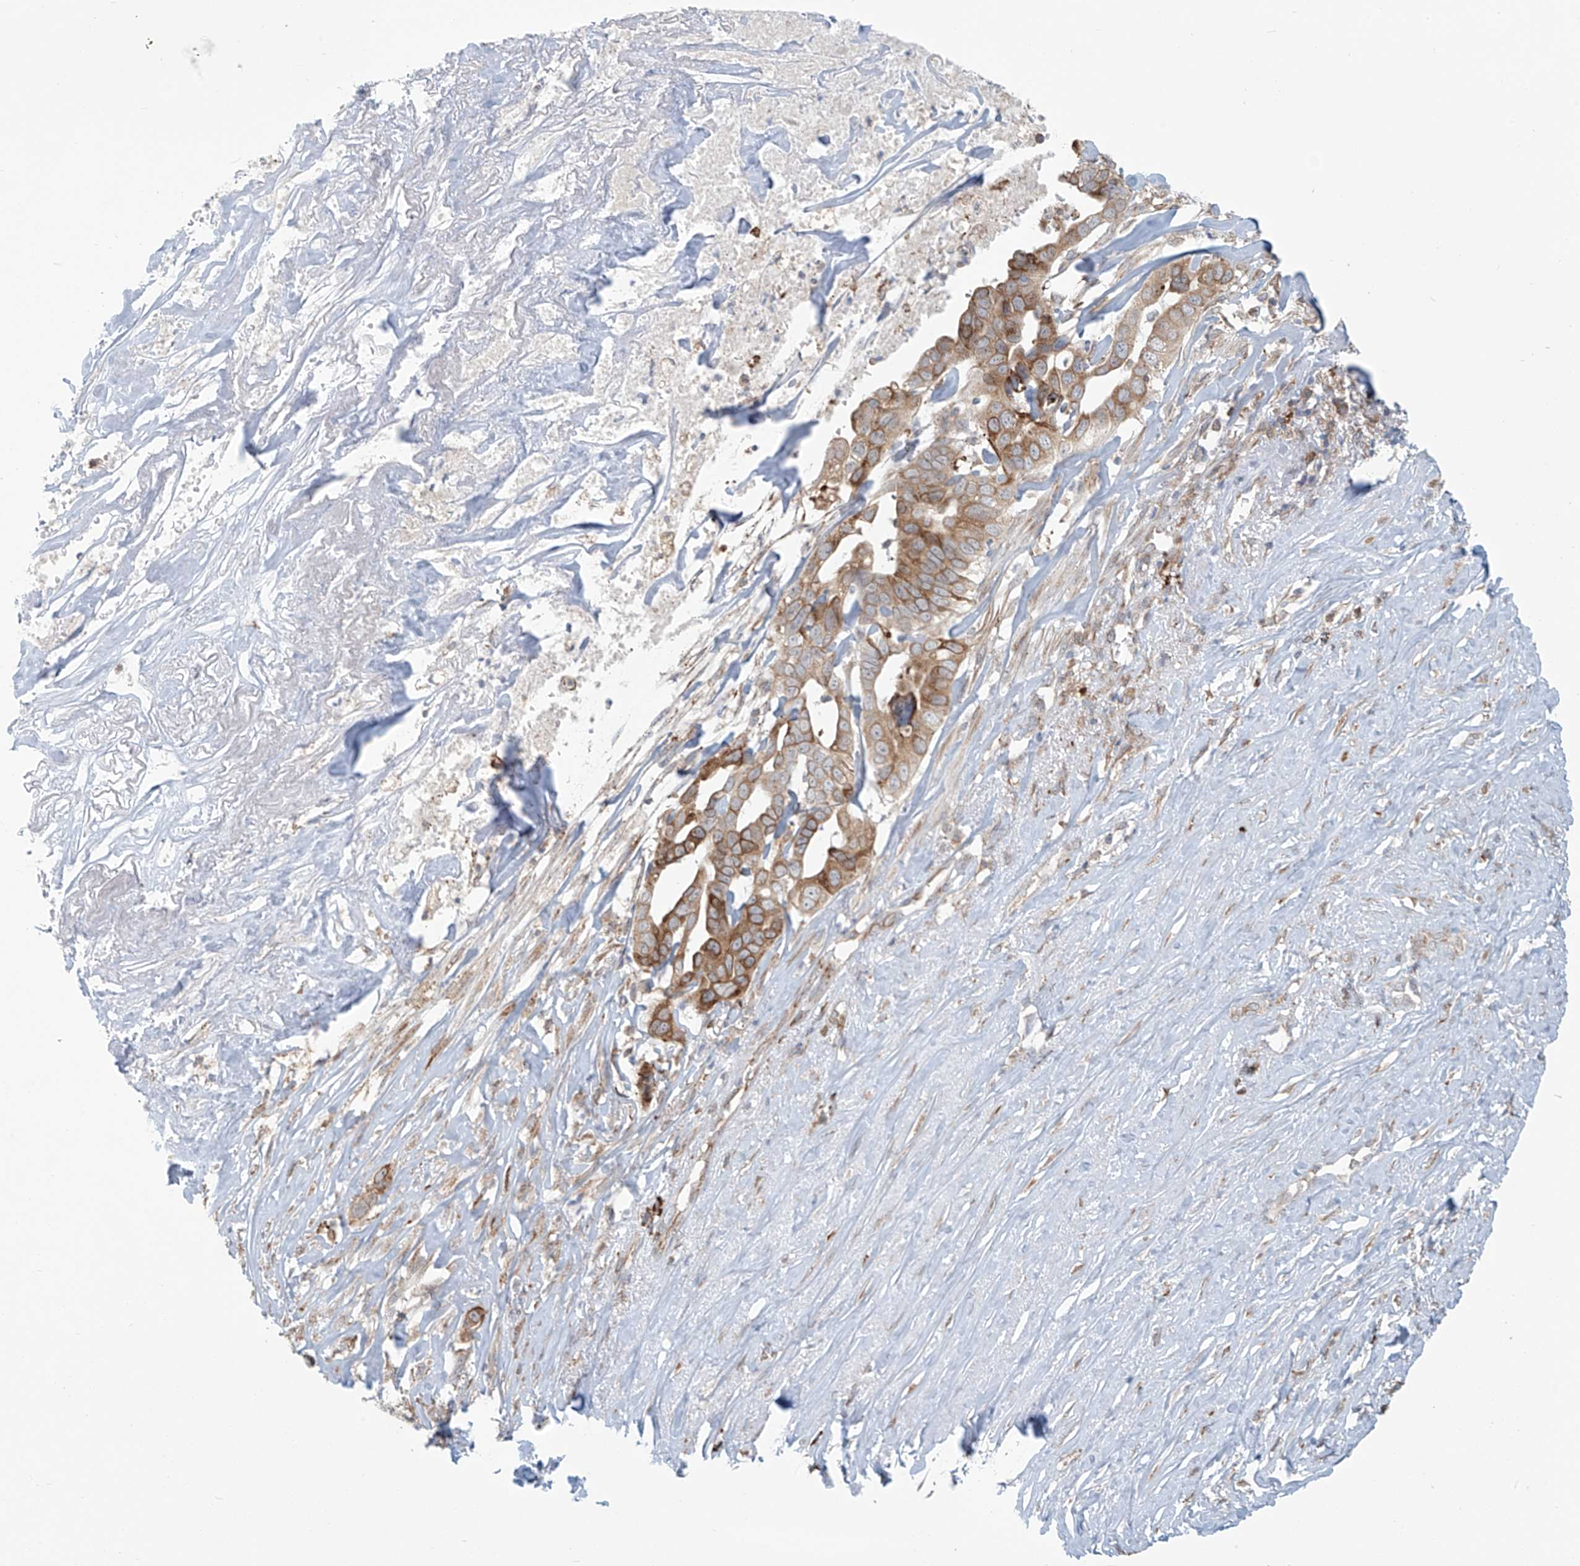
{"staining": {"intensity": "moderate", "quantity": ">75%", "location": "cytoplasmic/membranous"}, "tissue": "liver cancer", "cell_type": "Tumor cells", "image_type": "cancer", "snomed": [{"axis": "morphology", "description": "Cholangiocarcinoma"}, {"axis": "topography", "description": "Liver"}], "caption": "Liver cholangiocarcinoma was stained to show a protein in brown. There is medium levels of moderate cytoplasmic/membranous positivity in about >75% of tumor cells.", "gene": "KATNIP", "patient": {"sex": "female", "age": 79}}